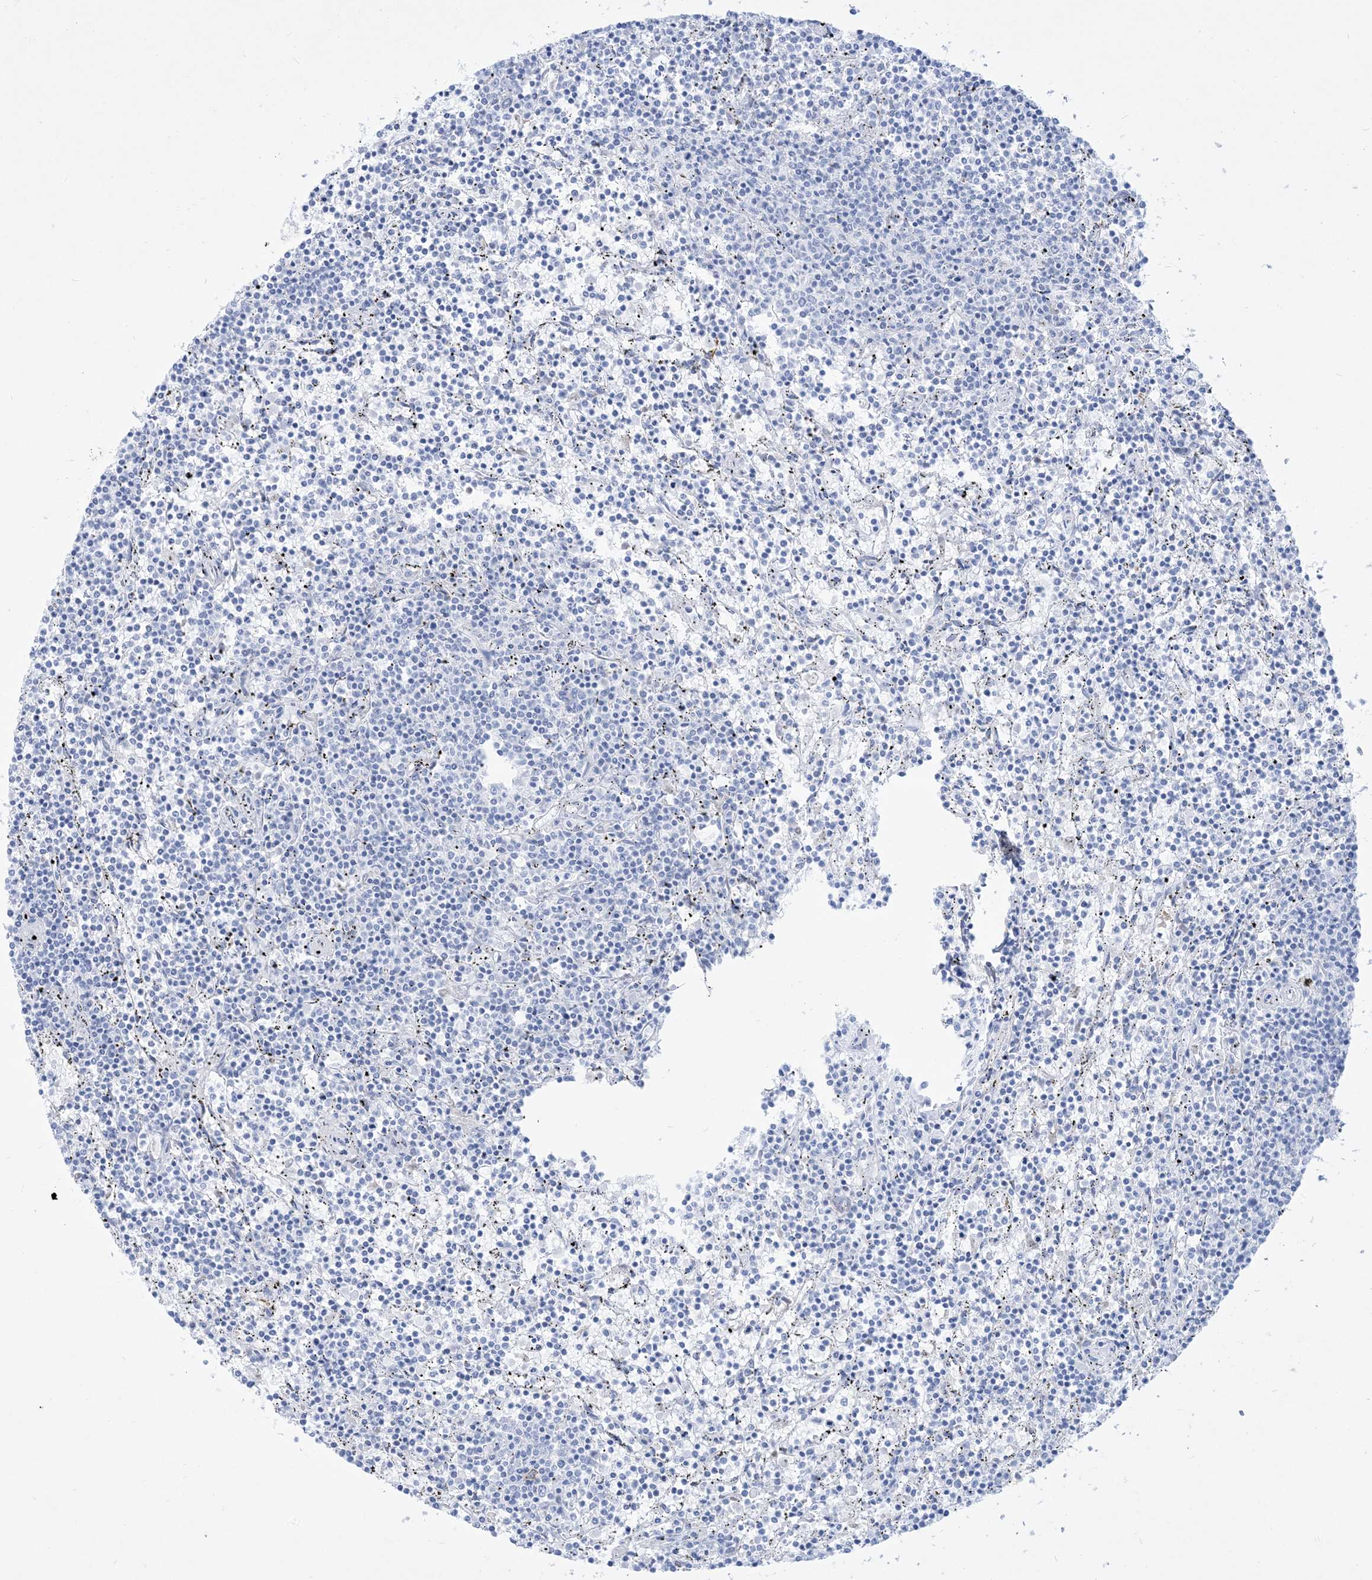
{"staining": {"intensity": "negative", "quantity": "none", "location": "none"}, "tissue": "lymphoma", "cell_type": "Tumor cells", "image_type": "cancer", "snomed": [{"axis": "morphology", "description": "Malignant lymphoma, non-Hodgkin's type, Low grade"}, {"axis": "topography", "description": "Spleen"}], "caption": "Tumor cells are negative for protein expression in human low-grade malignant lymphoma, non-Hodgkin's type.", "gene": "B3GNT7", "patient": {"sex": "female", "age": 50}}